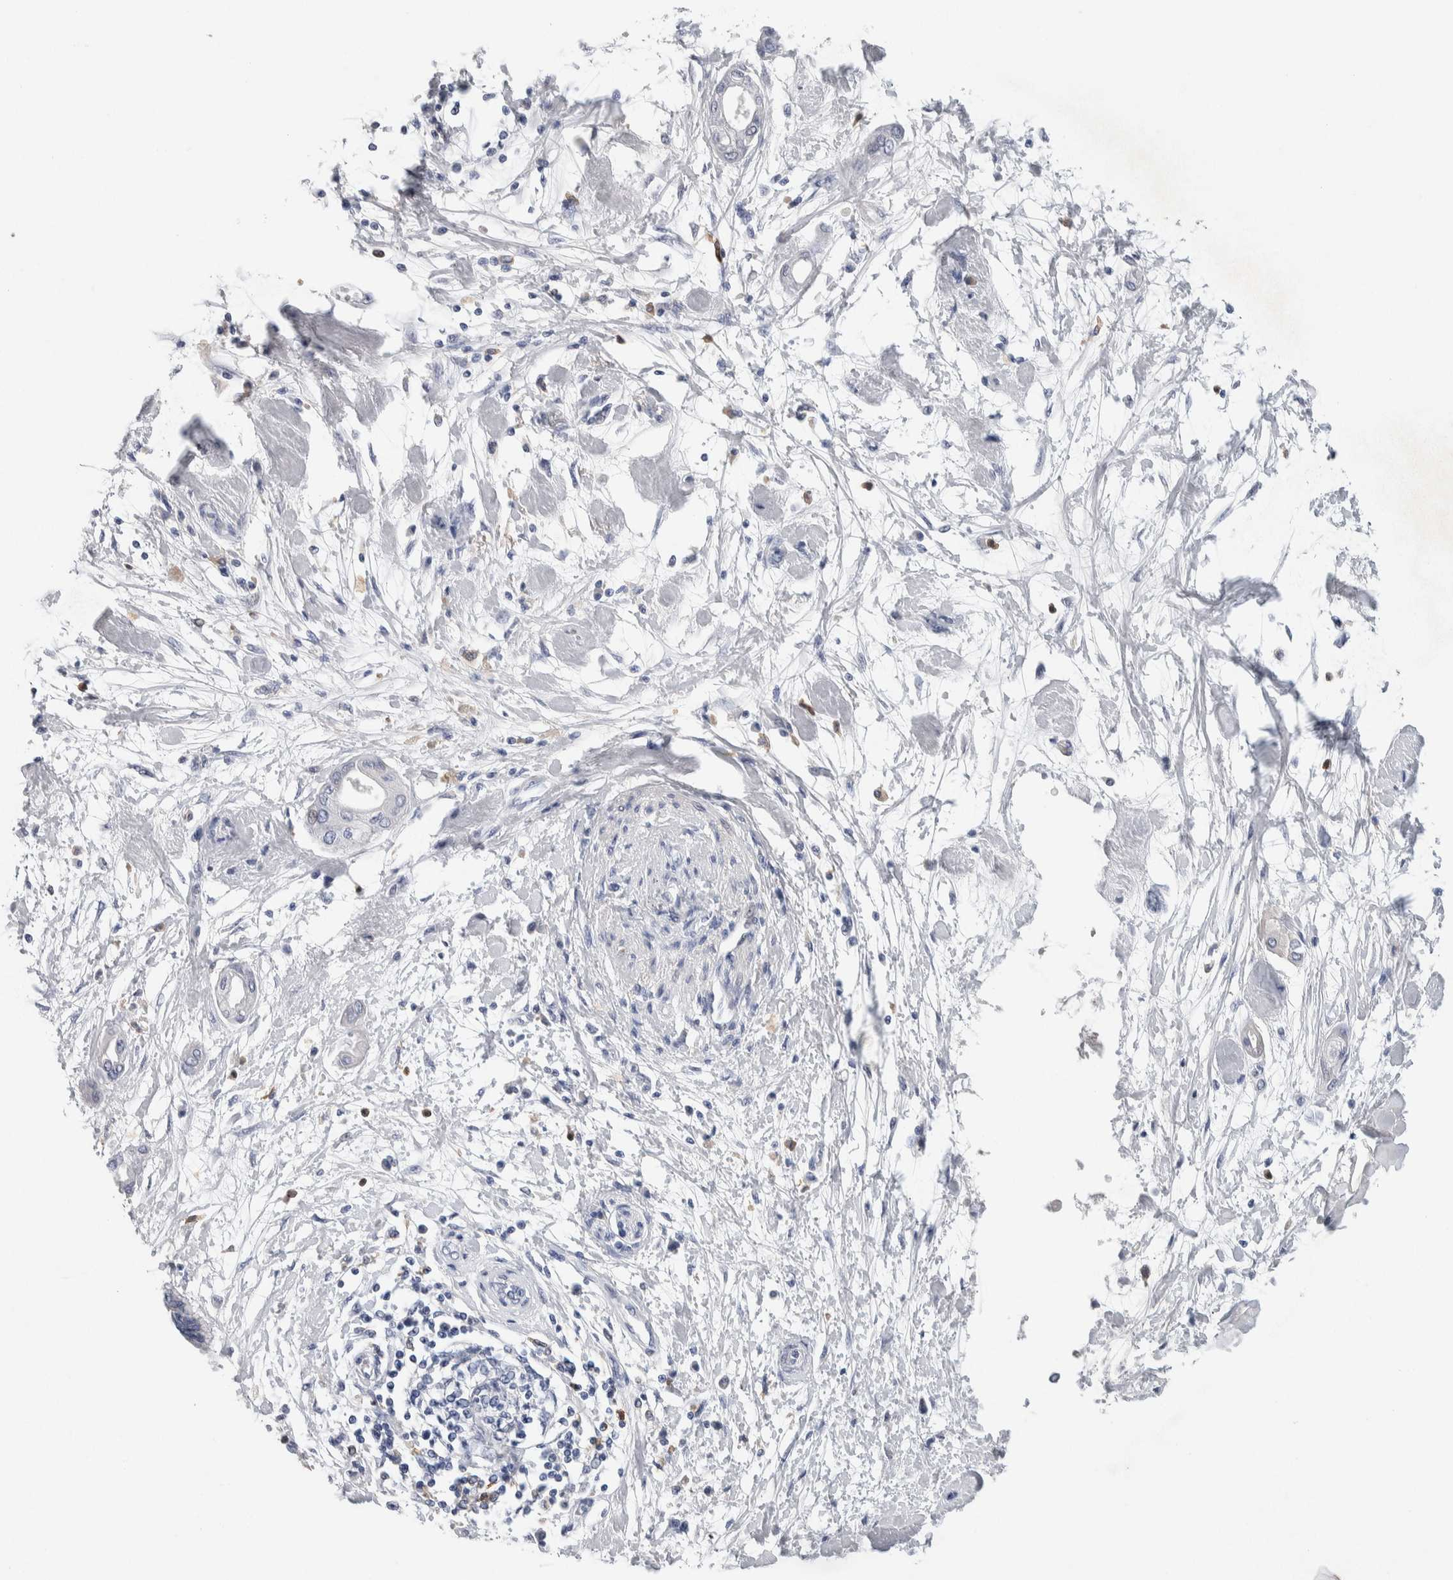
{"staining": {"intensity": "negative", "quantity": "none", "location": "none"}, "tissue": "pancreatic cancer", "cell_type": "Tumor cells", "image_type": "cancer", "snomed": [{"axis": "morphology", "description": "Adenocarcinoma, NOS"}, {"axis": "morphology", "description": "Adenocarcinoma, metastatic, NOS"}, {"axis": "topography", "description": "Lymph node"}, {"axis": "topography", "description": "Pancreas"}, {"axis": "topography", "description": "Duodenum"}], "caption": "A photomicrograph of human pancreatic cancer (metastatic adenocarcinoma) is negative for staining in tumor cells.", "gene": "NCF2", "patient": {"sex": "female", "age": 64}}